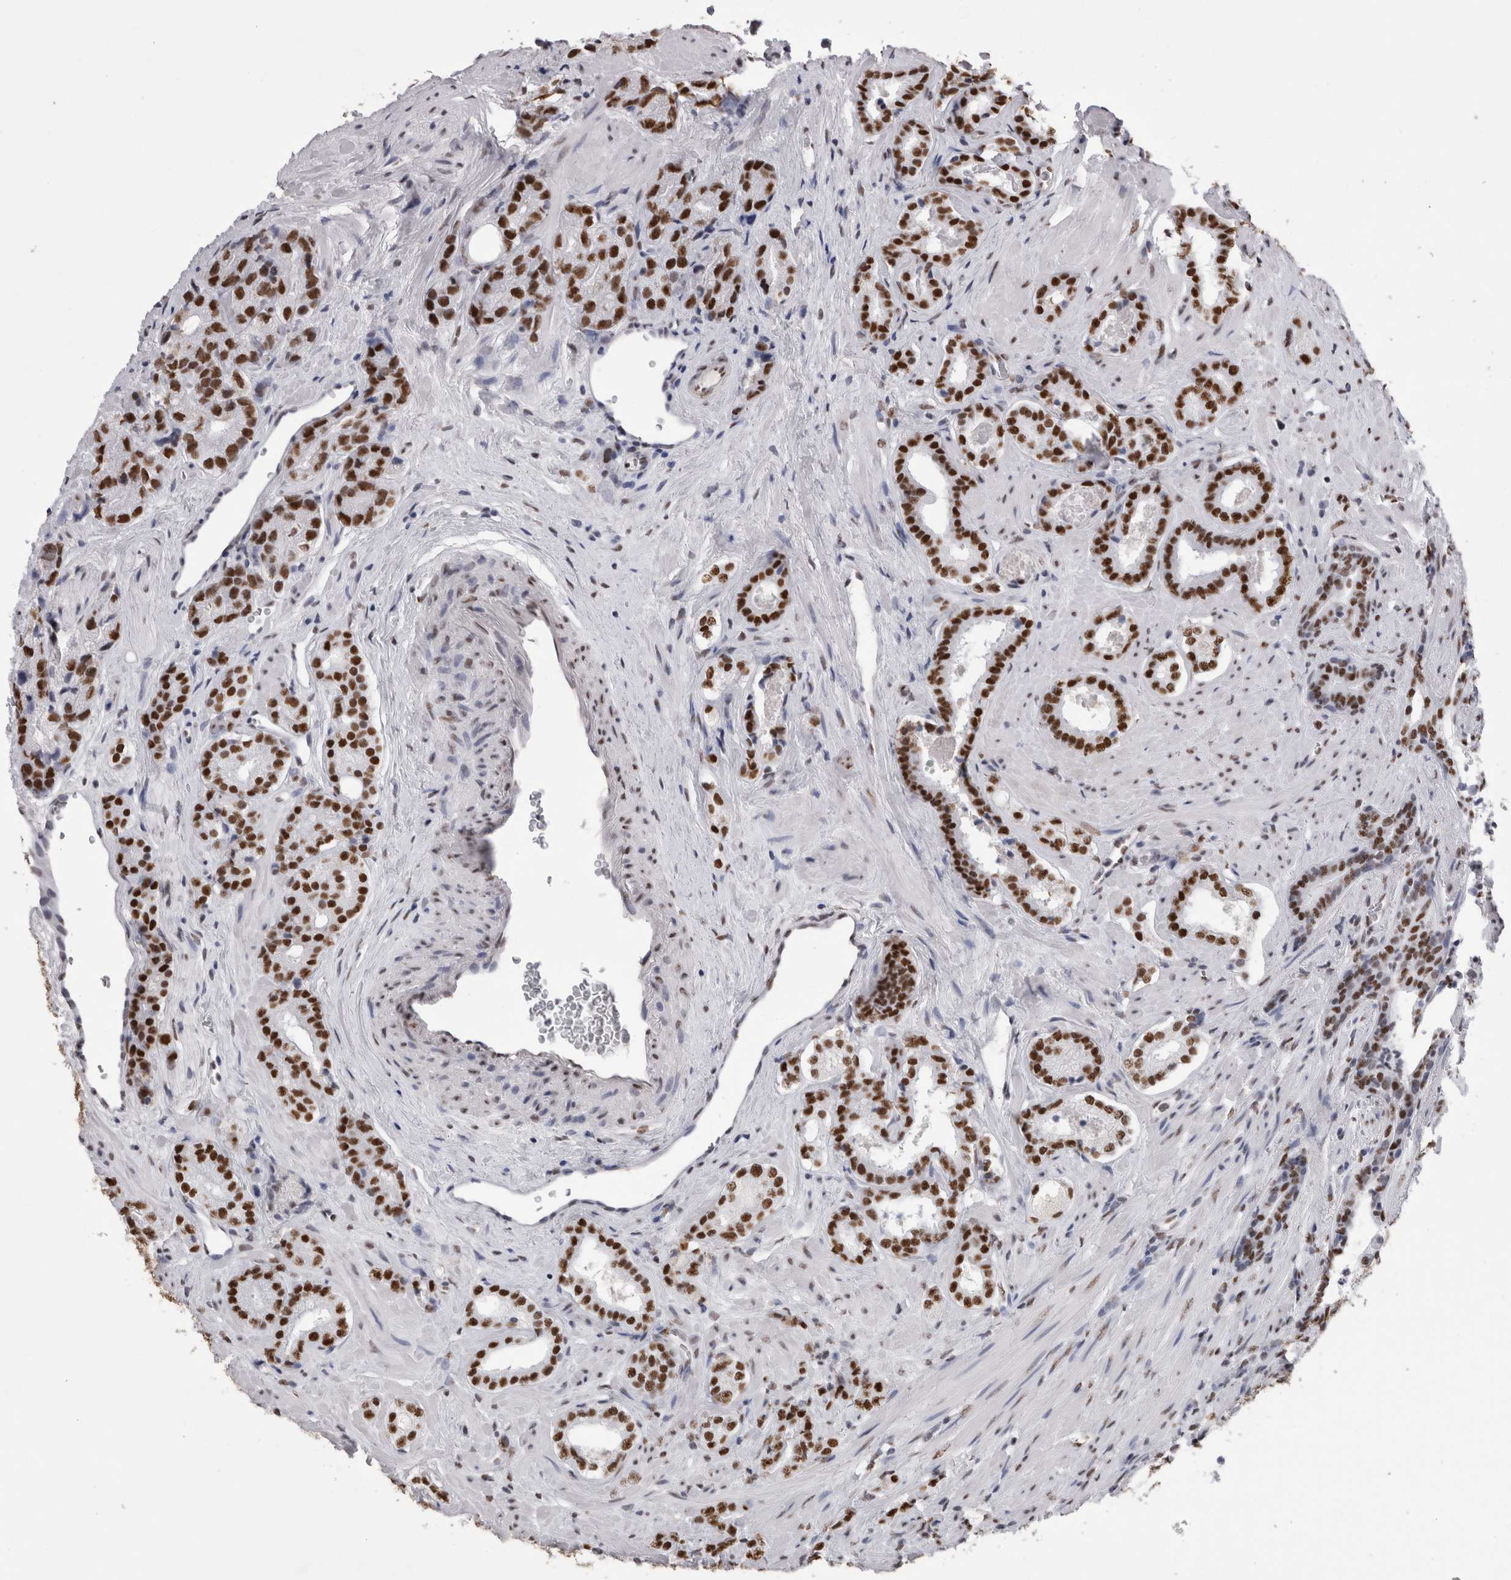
{"staining": {"intensity": "strong", "quantity": ">75%", "location": "nuclear"}, "tissue": "prostate cancer", "cell_type": "Tumor cells", "image_type": "cancer", "snomed": [{"axis": "morphology", "description": "Adenocarcinoma, High grade"}, {"axis": "topography", "description": "Prostate"}], "caption": "Prostate cancer (high-grade adenocarcinoma) was stained to show a protein in brown. There is high levels of strong nuclear staining in approximately >75% of tumor cells. (DAB (3,3'-diaminobenzidine) IHC with brightfield microscopy, high magnification).", "gene": "ALPK3", "patient": {"sex": "male", "age": 71}}